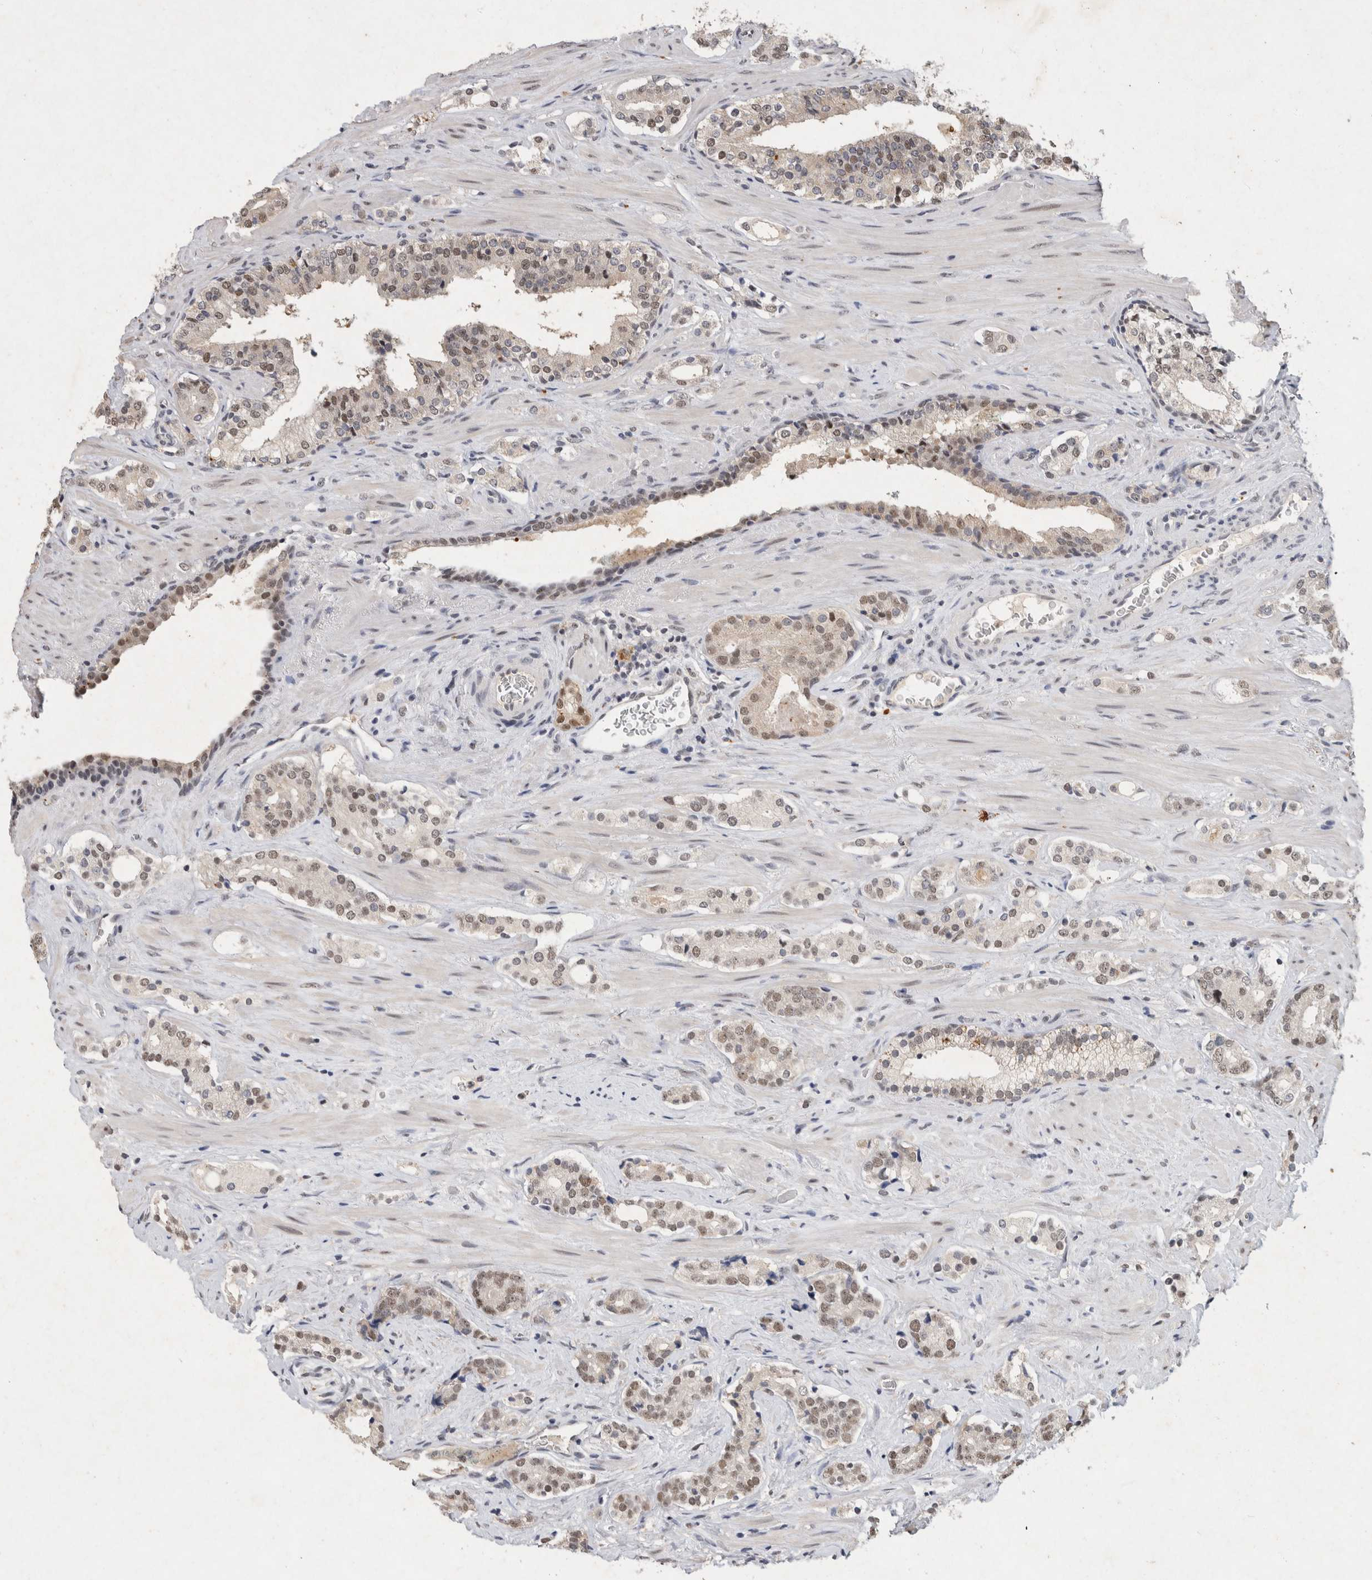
{"staining": {"intensity": "weak", "quantity": "25%-75%", "location": "nuclear"}, "tissue": "prostate cancer", "cell_type": "Tumor cells", "image_type": "cancer", "snomed": [{"axis": "morphology", "description": "Adenocarcinoma, High grade"}, {"axis": "topography", "description": "Prostate"}], "caption": "High-magnification brightfield microscopy of adenocarcinoma (high-grade) (prostate) stained with DAB (brown) and counterstained with hematoxylin (blue). tumor cells exhibit weak nuclear positivity is appreciated in about25%-75% of cells.", "gene": "XRCC5", "patient": {"sex": "male", "age": 71}}